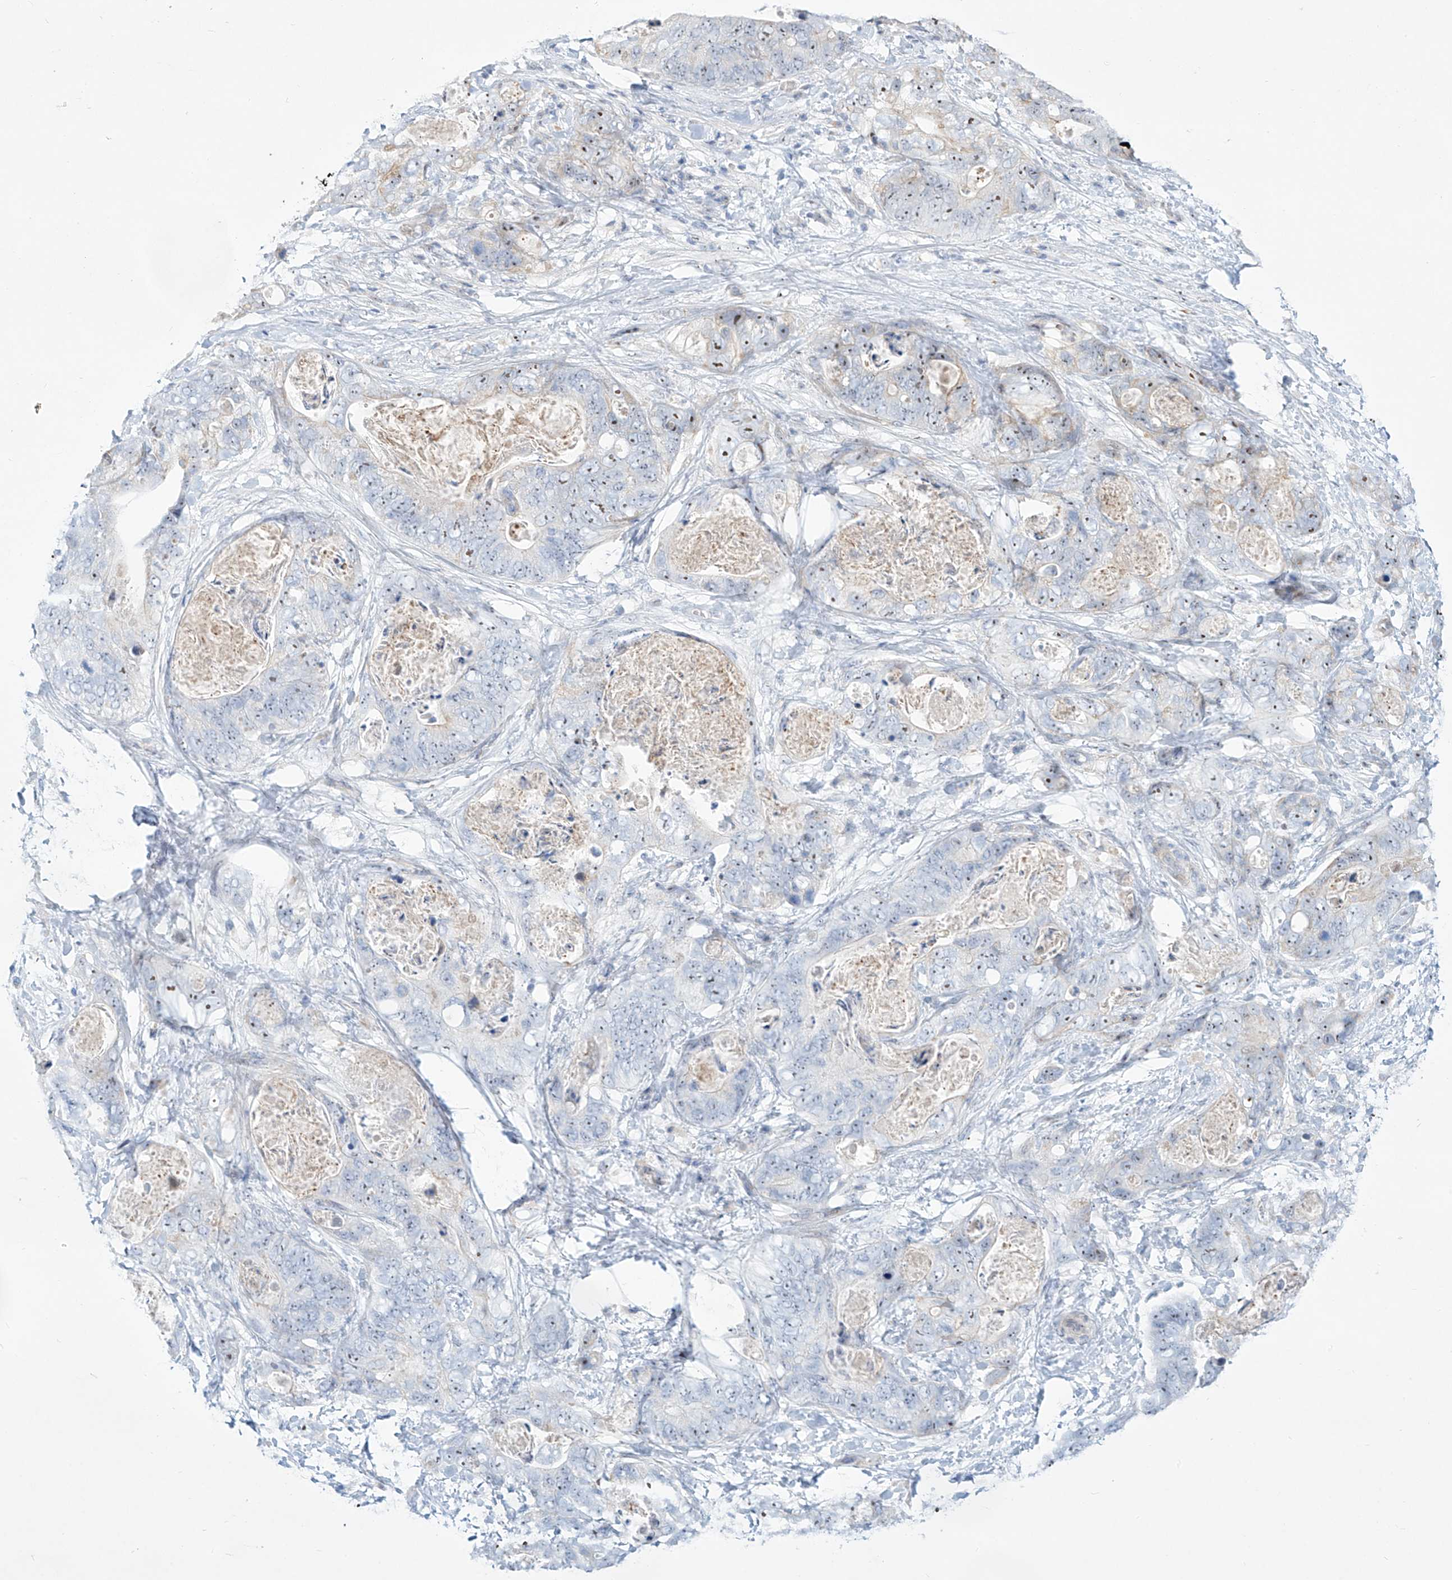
{"staining": {"intensity": "moderate", "quantity": "<25%", "location": "nuclear"}, "tissue": "stomach cancer", "cell_type": "Tumor cells", "image_type": "cancer", "snomed": [{"axis": "morphology", "description": "Adenocarcinoma, NOS"}, {"axis": "topography", "description": "Stomach"}], "caption": "IHC (DAB (3,3'-diaminobenzidine)) staining of stomach cancer shows moderate nuclear protein positivity in about <25% of tumor cells. (DAB (3,3'-diaminobenzidine) IHC, brown staining for protein, blue staining for nuclei).", "gene": "SNU13", "patient": {"sex": "female", "age": 89}}